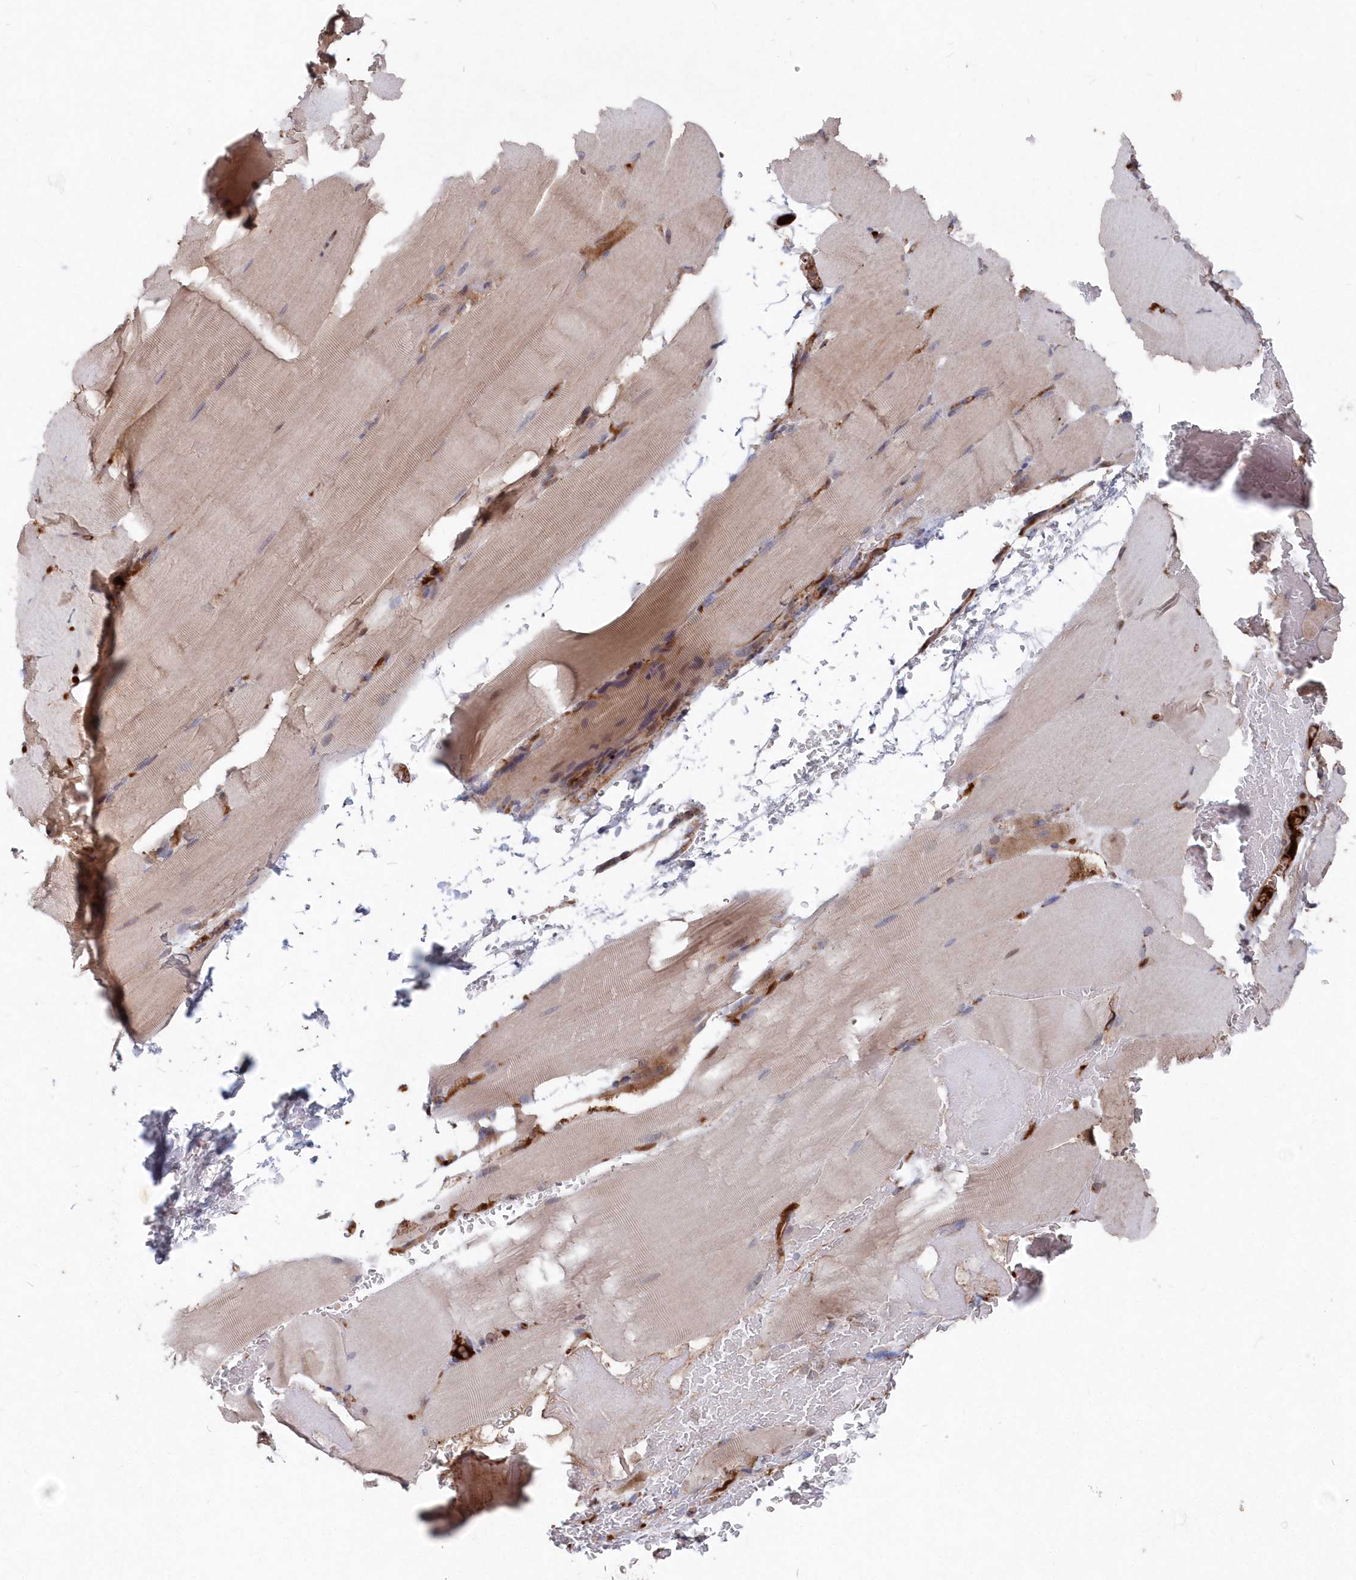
{"staining": {"intensity": "moderate", "quantity": "<25%", "location": "cytoplasmic/membranous"}, "tissue": "skeletal muscle", "cell_type": "Myocytes", "image_type": "normal", "snomed": [{"axis": "morphology", "description": "Normal tissue, NOS"}, {"axis": "topography", "description": "Skeletal muscle"}, {"axis": "topography", "description": "Parathyroid gland"}], "caption": "DAB immunohistochemical staining of benign skeletal muscle displays moderate cytoplasmic/membranous protein staining in about <25% of myocytes. The staining was performed using DAB, with brown indicating positive protein expression. Nuclei are stained blue with hematoxylin.", "gene": "ABHD14B", "patient": {"sex": "female", "age": 37}}